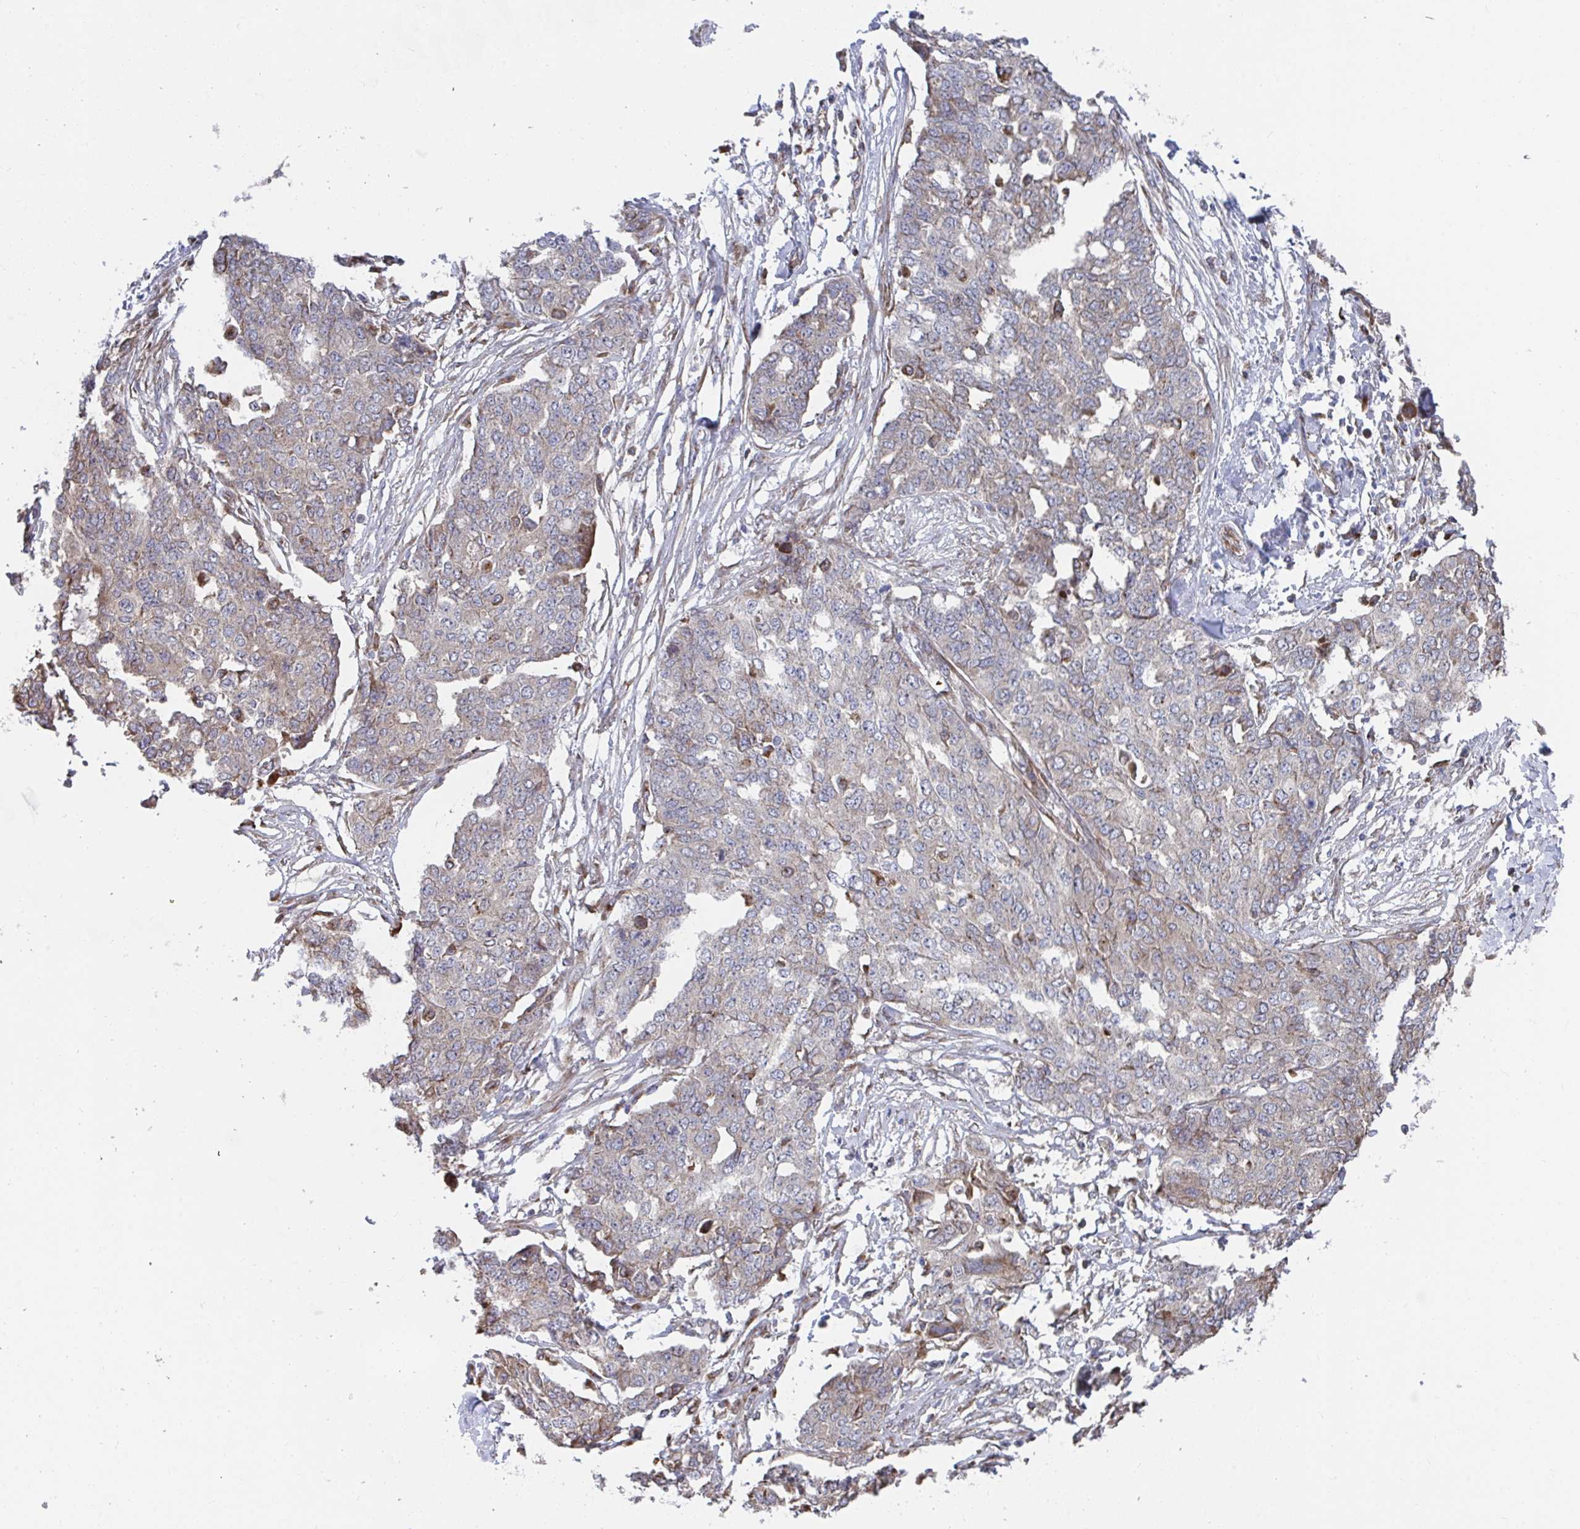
{"staining": {"intensity": "negative", "quantity": "none", "location": "none"}, "tissue": "ovarian cancer", "cell_type": "Tumor cells", "image_type": "cancer", "snomed": [{"axis": "morphology", "description": "Cystadenocarcinoma, serous, NOS"}, {"axis": "topography", "description": "Soft tissue"}, {"axis": "topography", "description": "Ovary"}], "caption": "Tumor cells show no significant protein expression in ovarian cancer (serous cystadenocarcinoma).", "gene": "FJX1", "patient": {"sex": "female", "age": 57}}